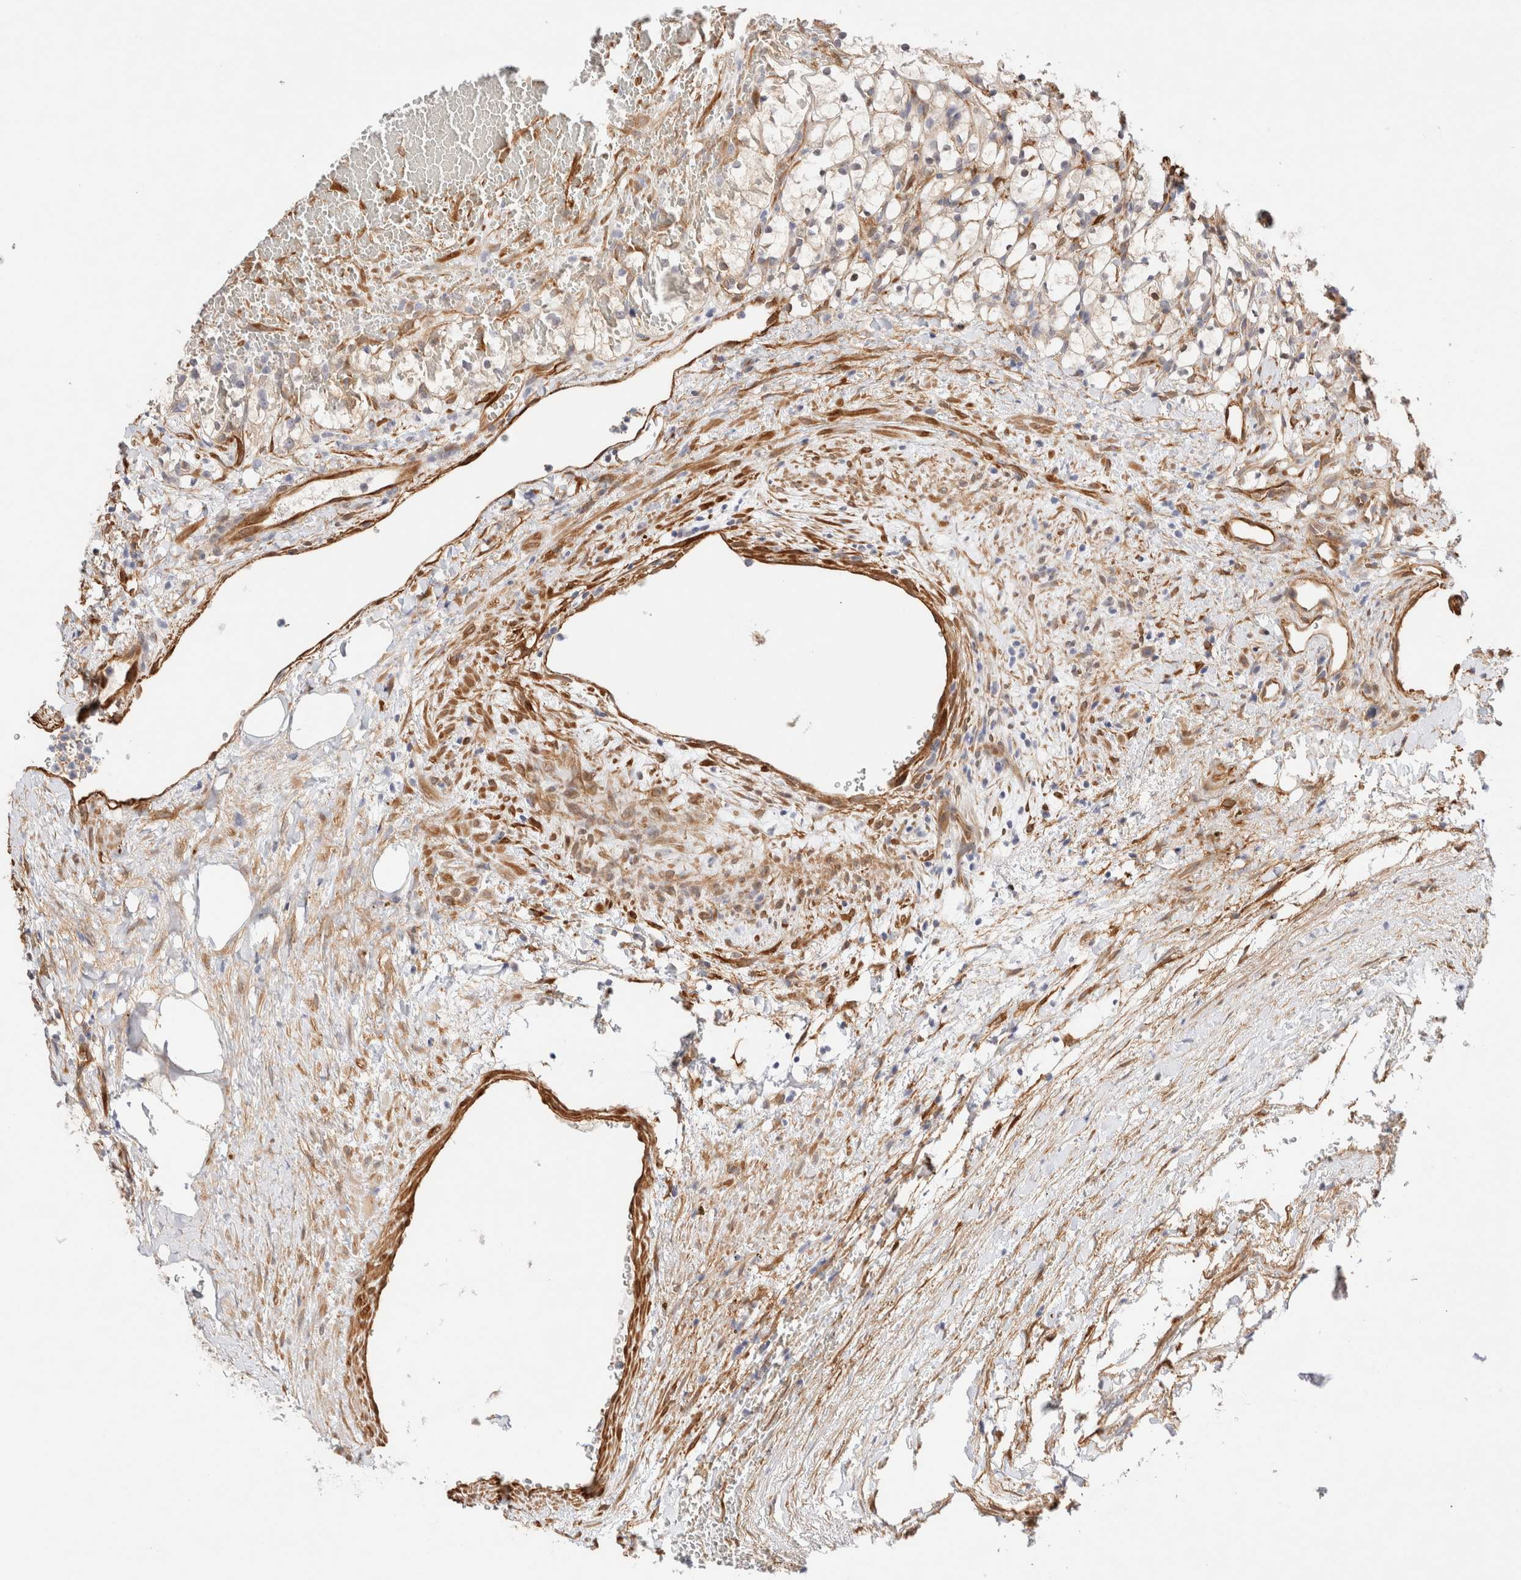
{"staining": {"intensity": "weak", "quantity": "25%-75%", "location": "cytoplasmic/membranous"}, "tissue": "renal cancer", "cell_type": "Tumor cells", "image_type": "cancer", "snomed": [{"axis": "morphology", "description": "Adenocarcinoma, NOS"}, {"axis": "topography", "description": "Kidney"}], "caption": "Immunohistochemical staining of renal adenocarcinoma shows low levels of weak cytoplasmic/membranous protein positivity in about 25%-75% of tumor cells. The protein of interest is stained brown, and the nuclei are stained in blue (DAB (3,3'-diaminobenzidine) IHC with brightfield microscopy, high magnification).", "gene": "LMCD1", "patient": {"sex": "female", "age": 69}}